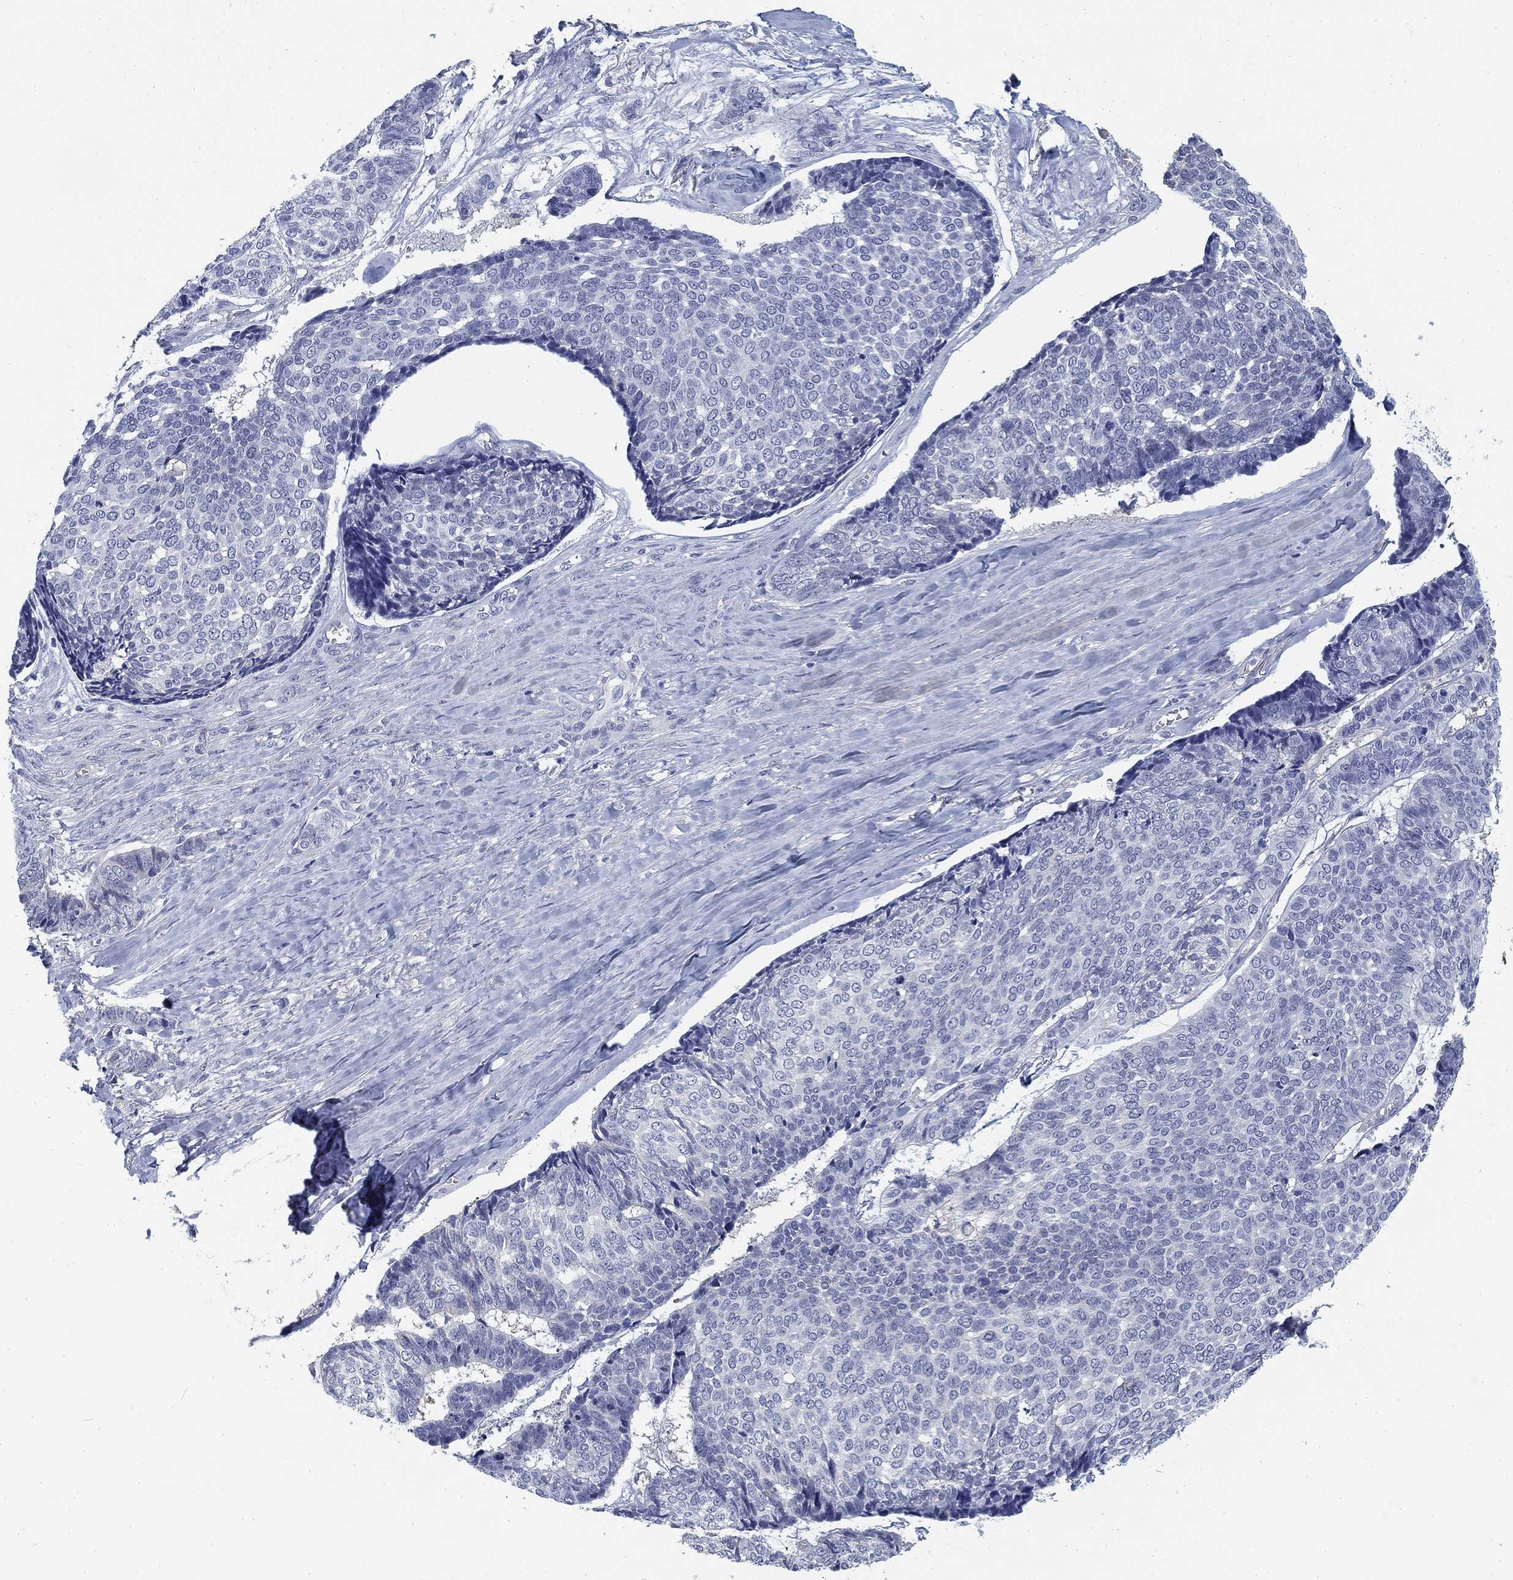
{"staining": {"intensity": "negative", "quantity": "none", "location": "none"}, "tissue": "skin cancer", "cell_type": "Tumor cells", "image_type": "cancer", "snomed": [{"axis": "morphology", "description": "Basal cell carcinoma"}, {"axis": "topography", "description": "Skin"}], "caption": "Tumor cells show no significant expression in skin basal cell carcinoma.", "gene": "SLC2A5", "patient": {"sex": "male", "age": 86}}